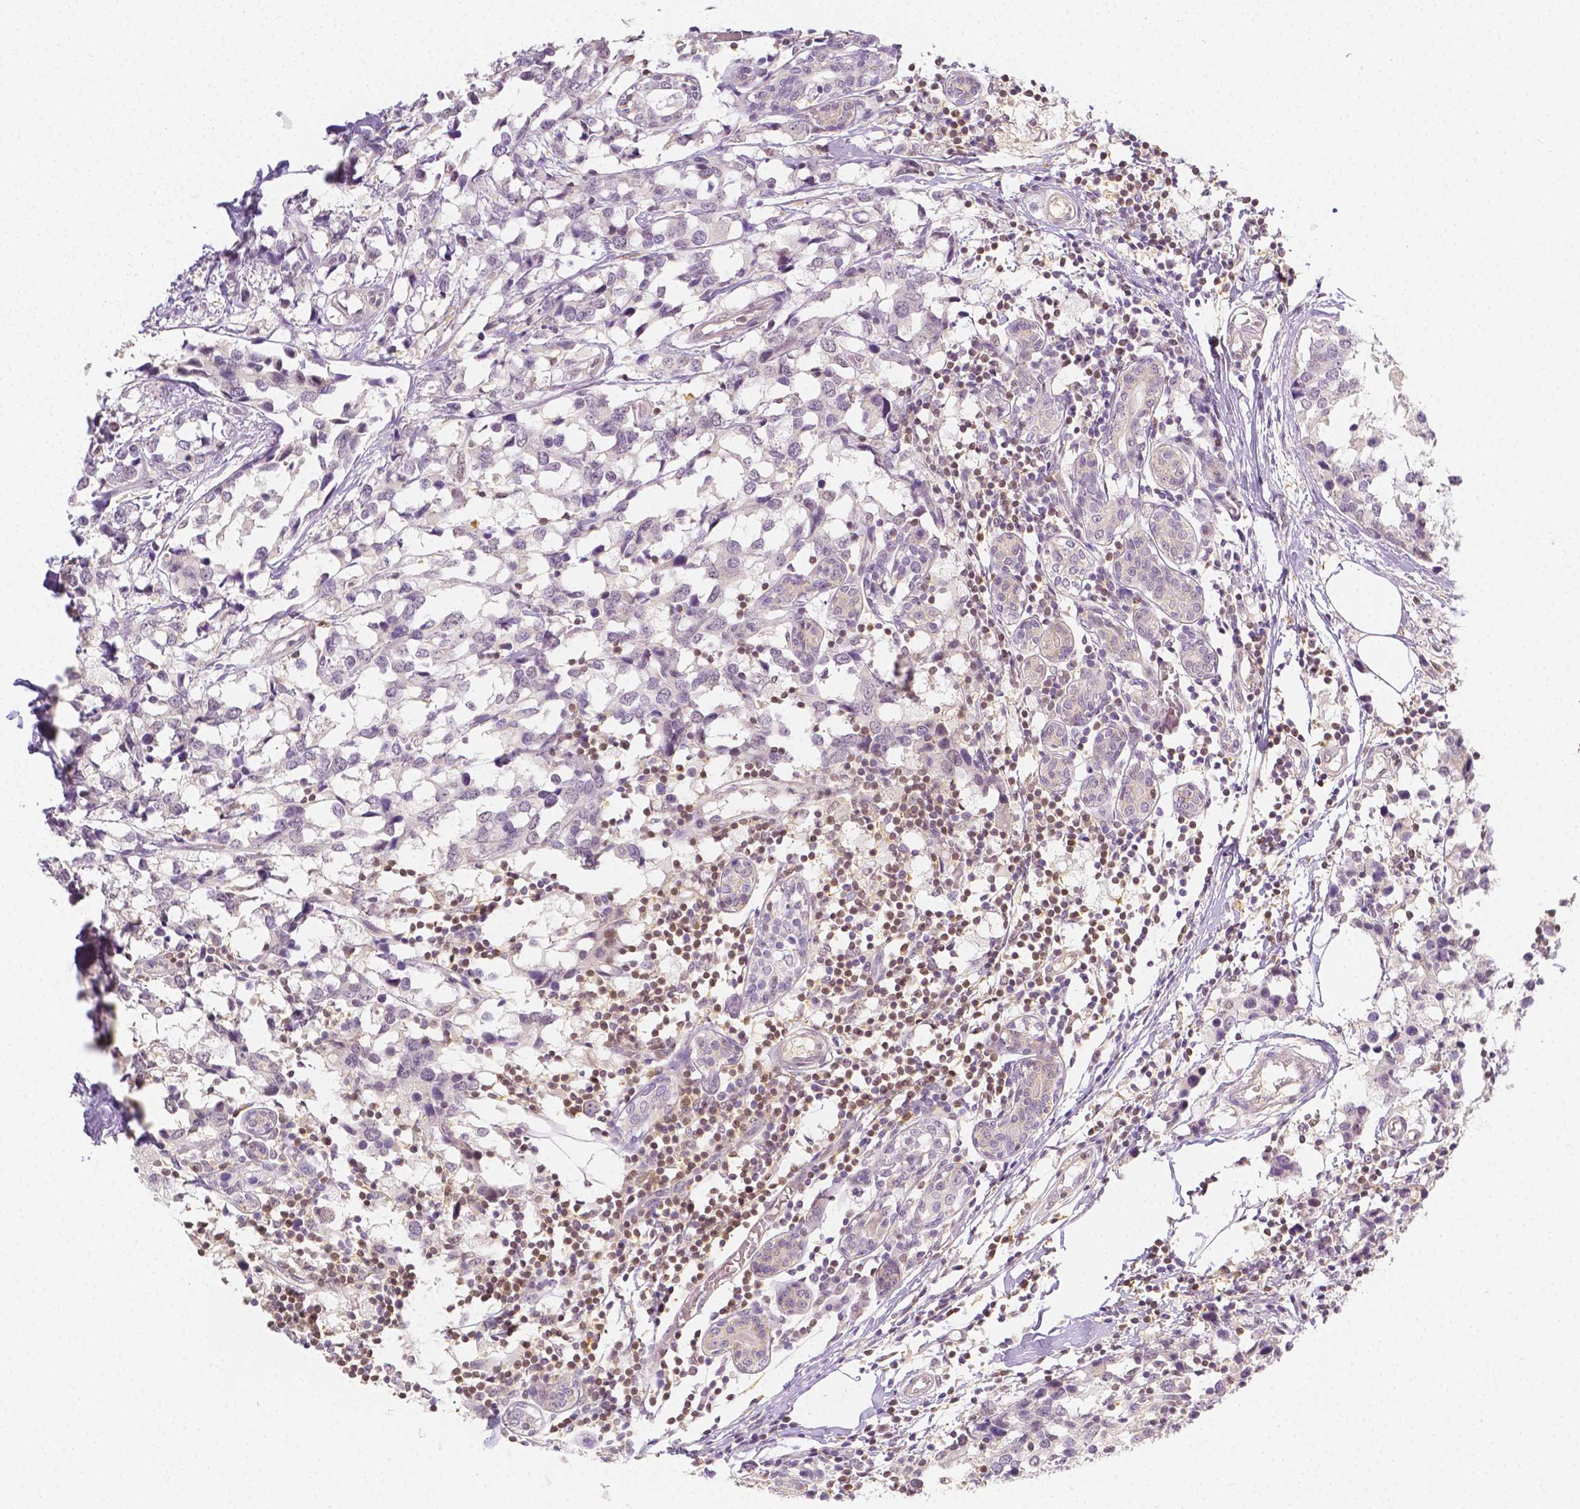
{"staining": {"intensity": "negative", "quantity": "none", "location": "none"}, "tissue": "breast cancer", "cell_type": "Tumor cells", "image_type": "cancer", "snomed": [{"axis": "morphology", "description": "Lobular carcinoma"}, {"axis": "topography", "description": "Breast"}], "caption": "Immunohistochemical staining of breast cancer (lobular carcinoma) reveals no significant positivity in tumor cells. (Immunohistochemistry (ihc), brightfield microscopy, high magnification).", "gene": "SGTB", "patient": {"sex": "female", "age": 59}}